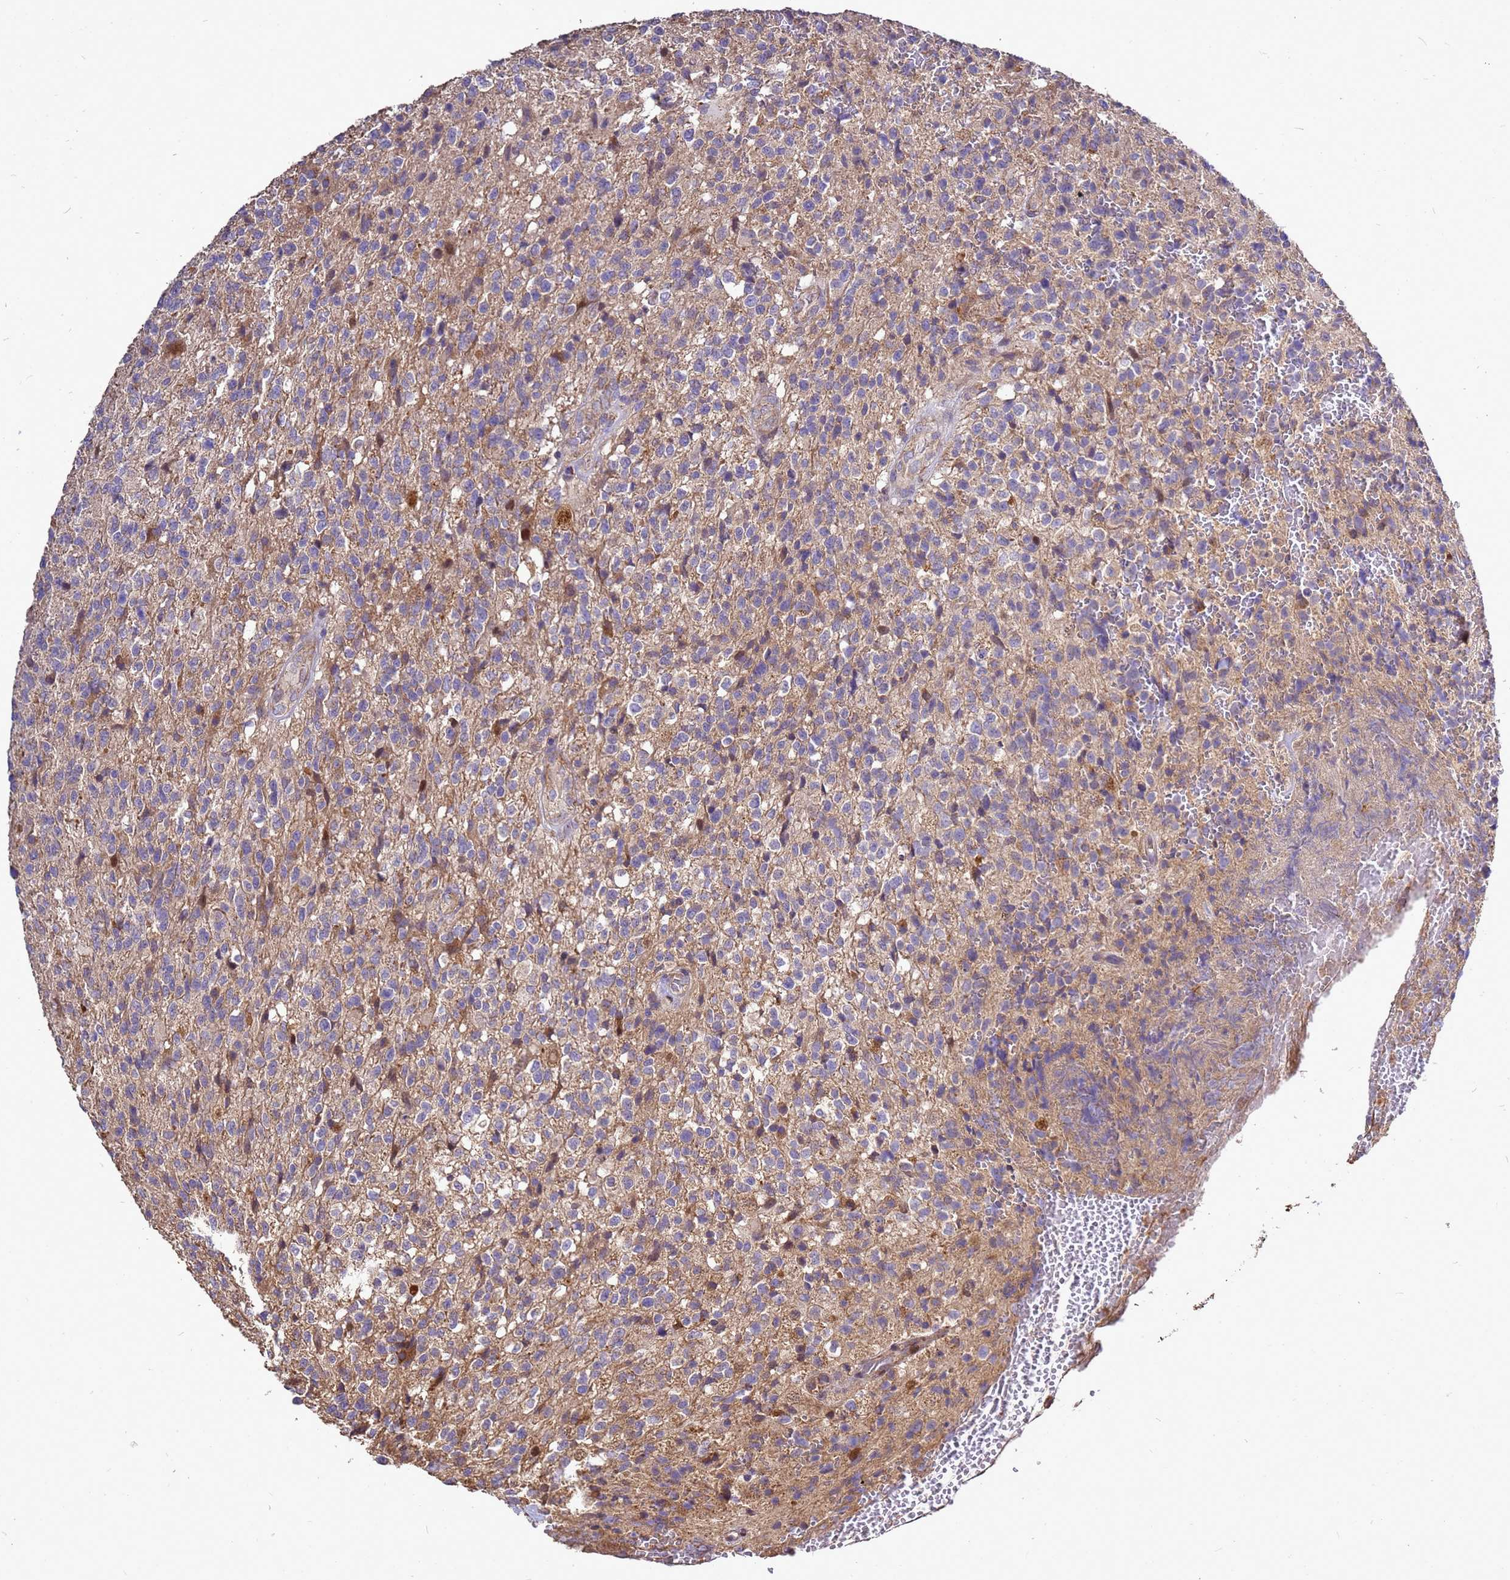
{"staining": {"intensity": "weak", "quantity": "<25%", "location": "cytoplasmic/membranous"}, "tissue": "glioma", "cell_type": "Tumor cells", "image_type": "cancer", "snomed": [{"axis": "morphology", "description": "Glioma, malignant, High grade"}, {"axis": "topography", "description": "Brain"}], "caption": "The immunohistochemistry histopathology image has no significant expression in tumor cells of glioma tissue.", "gene": "RSPRY1", "patient": {"sex": "male", "age": 56}}